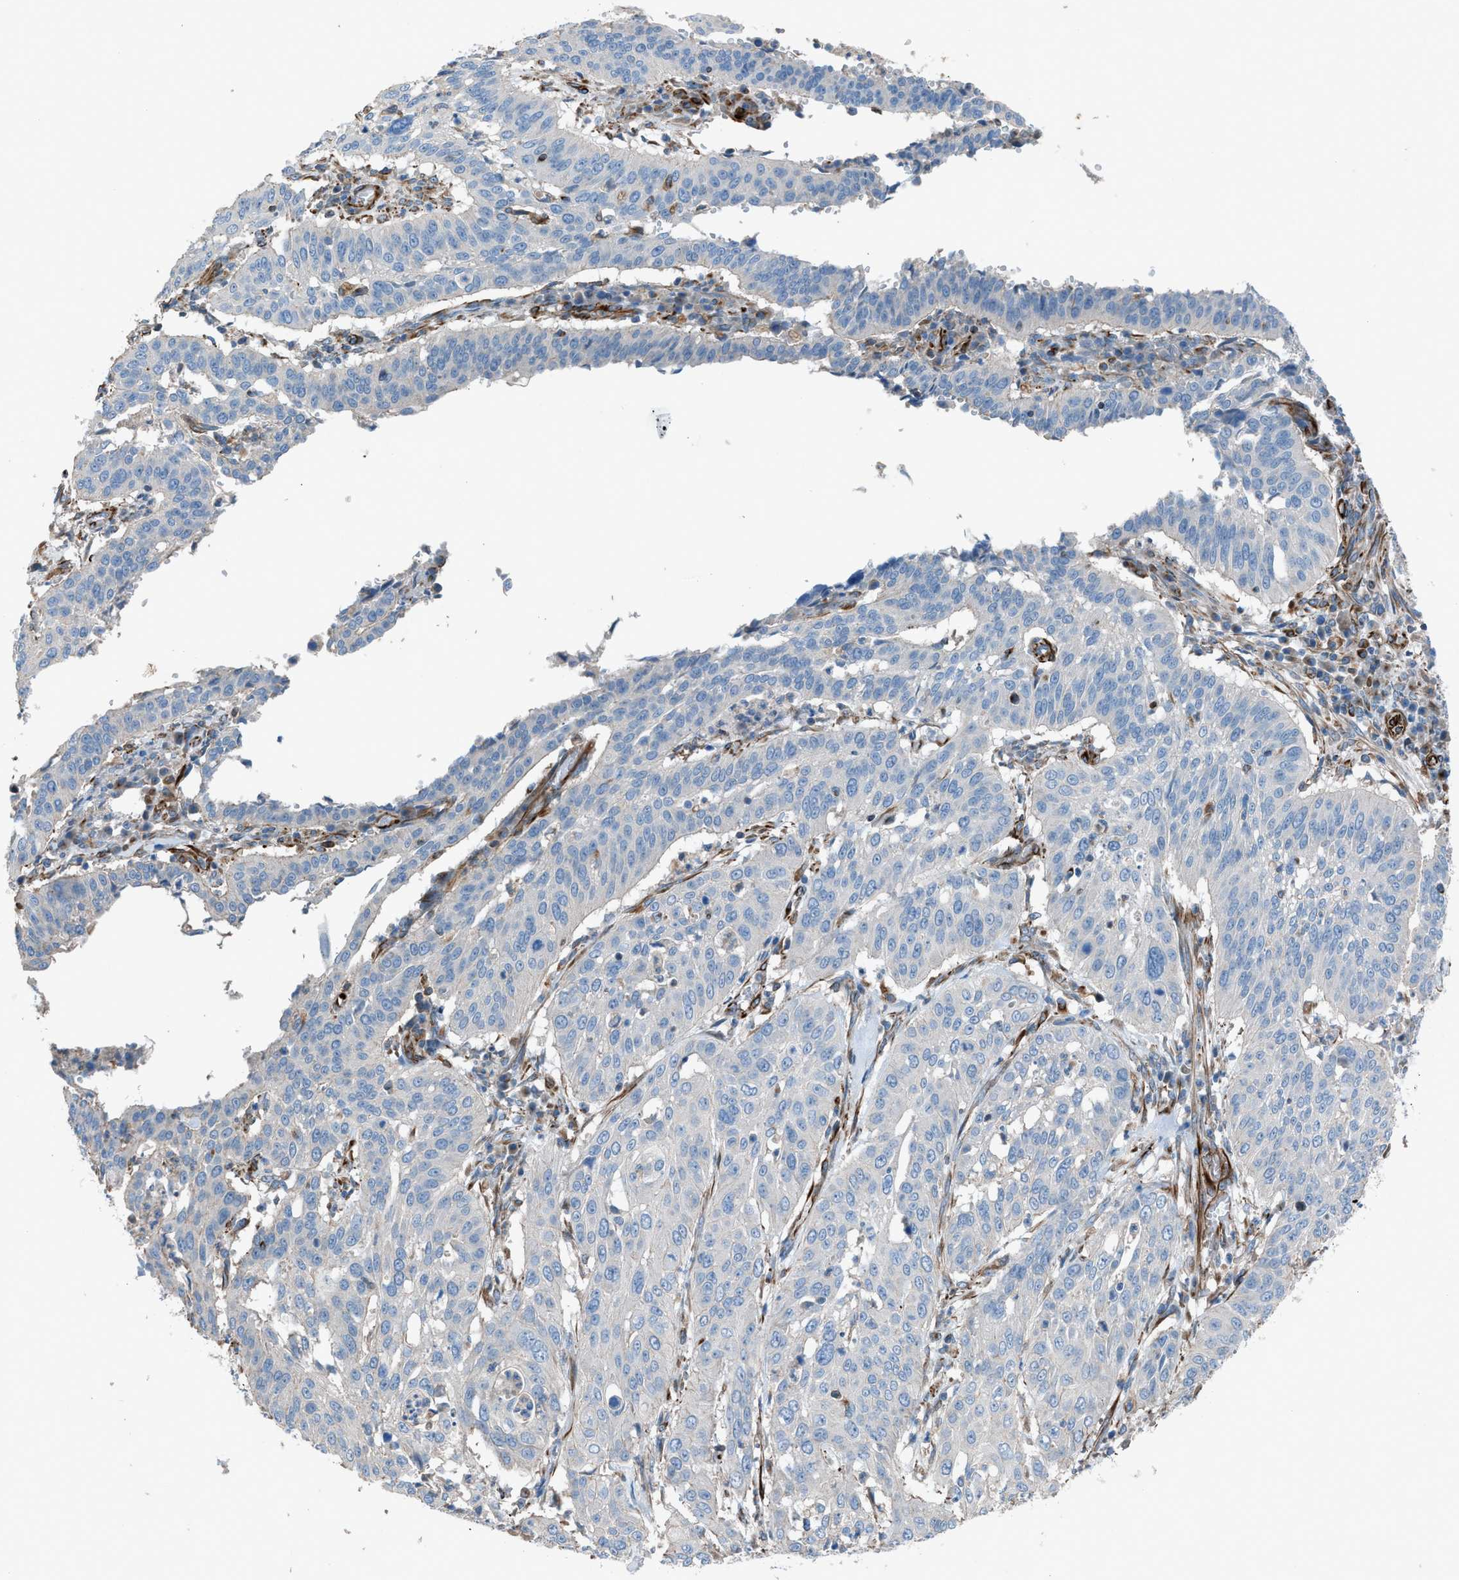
{"staining": {"intensity": "negative", "quantity": "none", "location": "none"}, "tissue": "cervical cancer", "cell_type": "Tumor cells", "image_type": "cancer", "snomed": [{"axis": "morphology", "description": "Normal tissue, NOS"}, {"axis": "morphology", "description": "Squamous cell carcinoma, NOS"}, {"axis": "topography", "description": "Cervix"}], "caption": "A histopathology image of human cervical cancer is negative for staining in tumor cells.", "gene": "CABP7", "patient": {"sex": "female", "age": 39}}